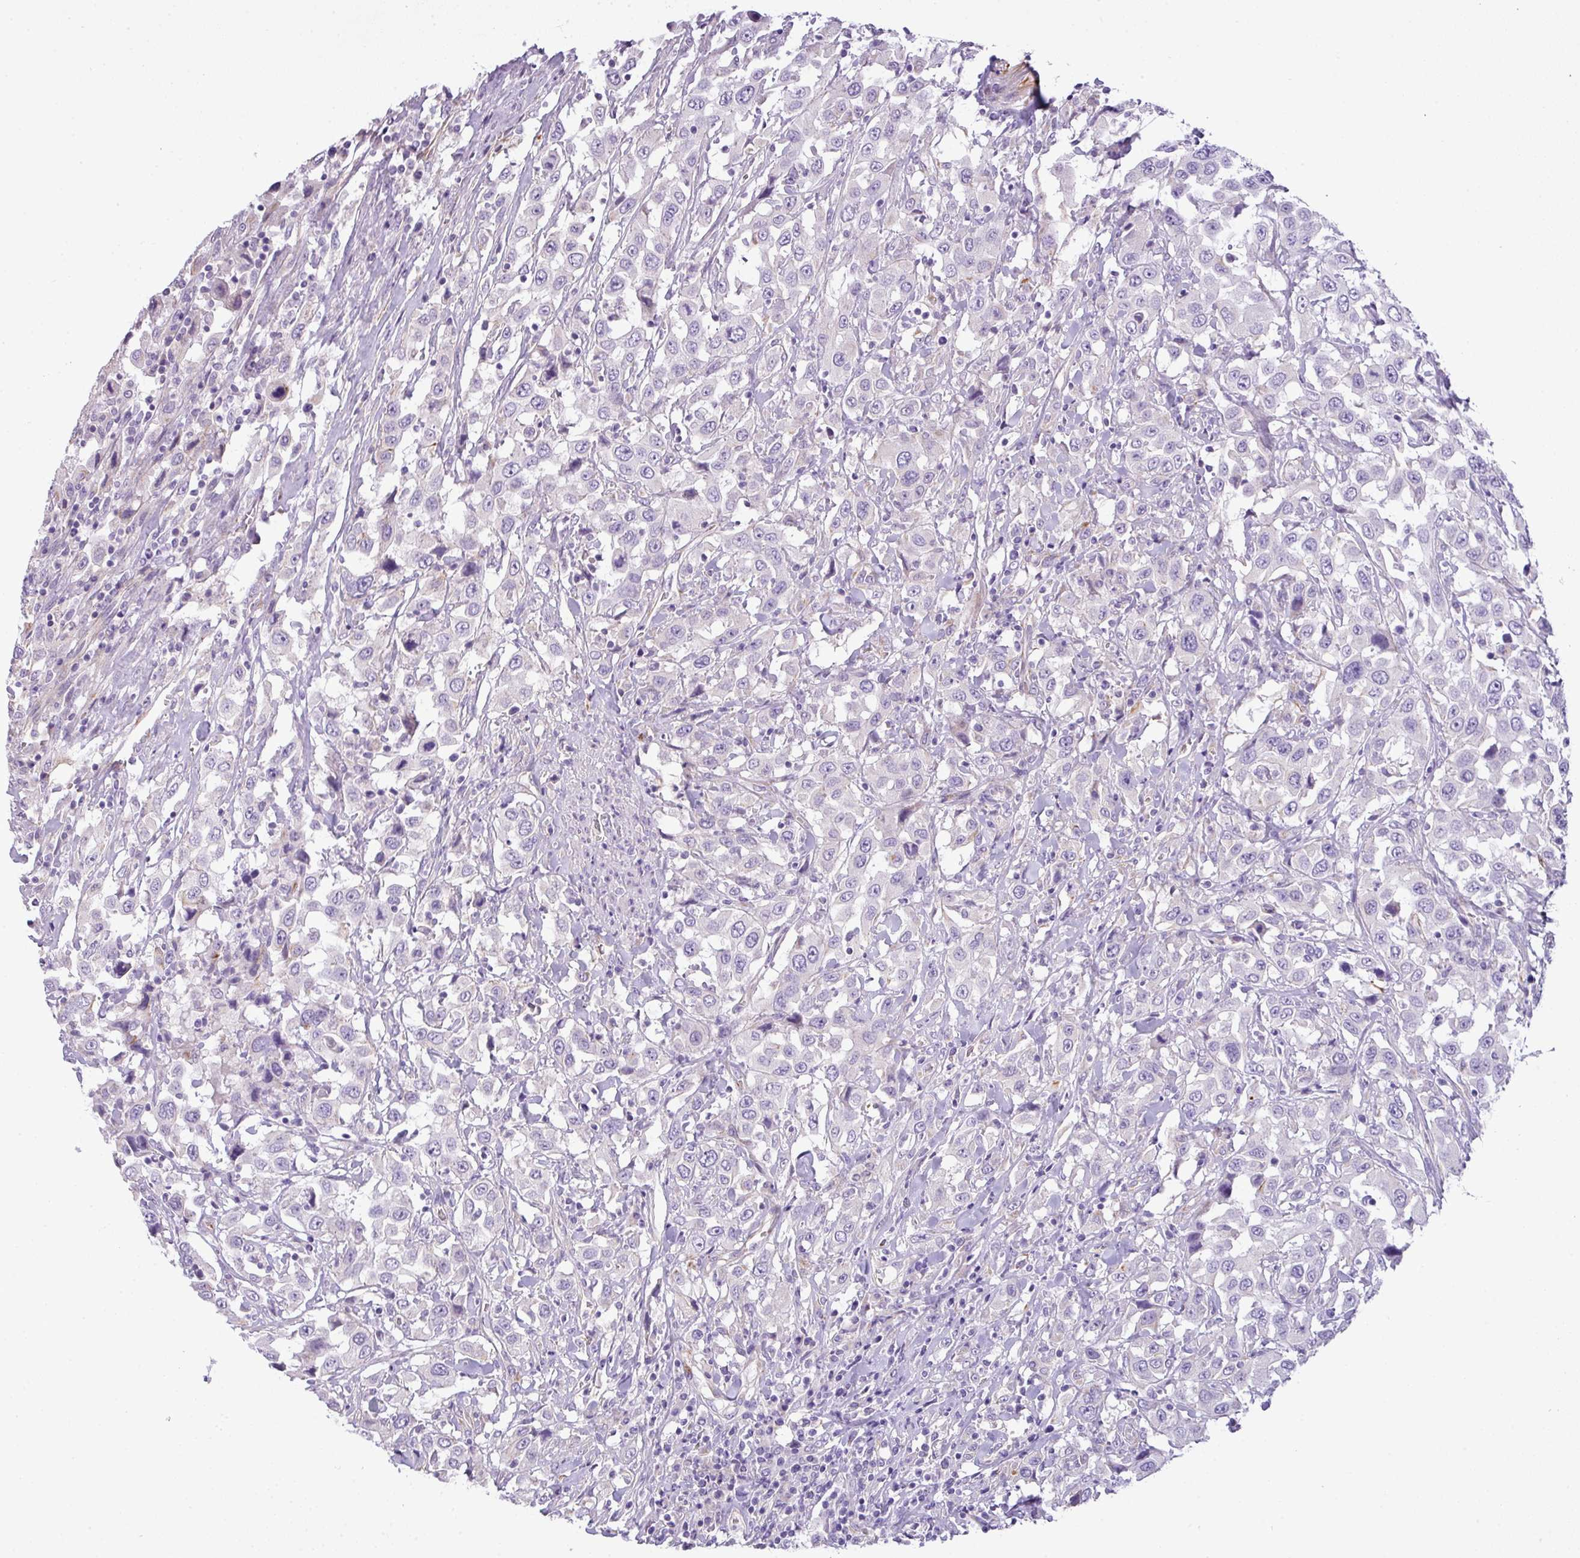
{"staining": {"intensity": "negative", "quantity": "none", "location": "none"}, "tissue": "urothelial cancer", "cell_type": "Tumor cells", "image_type": "cancer", "snomed": [{"axis": "morphology", "description": "Urothelial carcinoma, High grade"}, {"axis": "topography", "description": "Urinary bladder"}], "caption": "This is an immunohistochemistry photomicrograph of urothelial cancer. There is no expression in tumor cells.", "gene": "ENSG00000273748", "patient": {"sex": "male", "age": 61}}